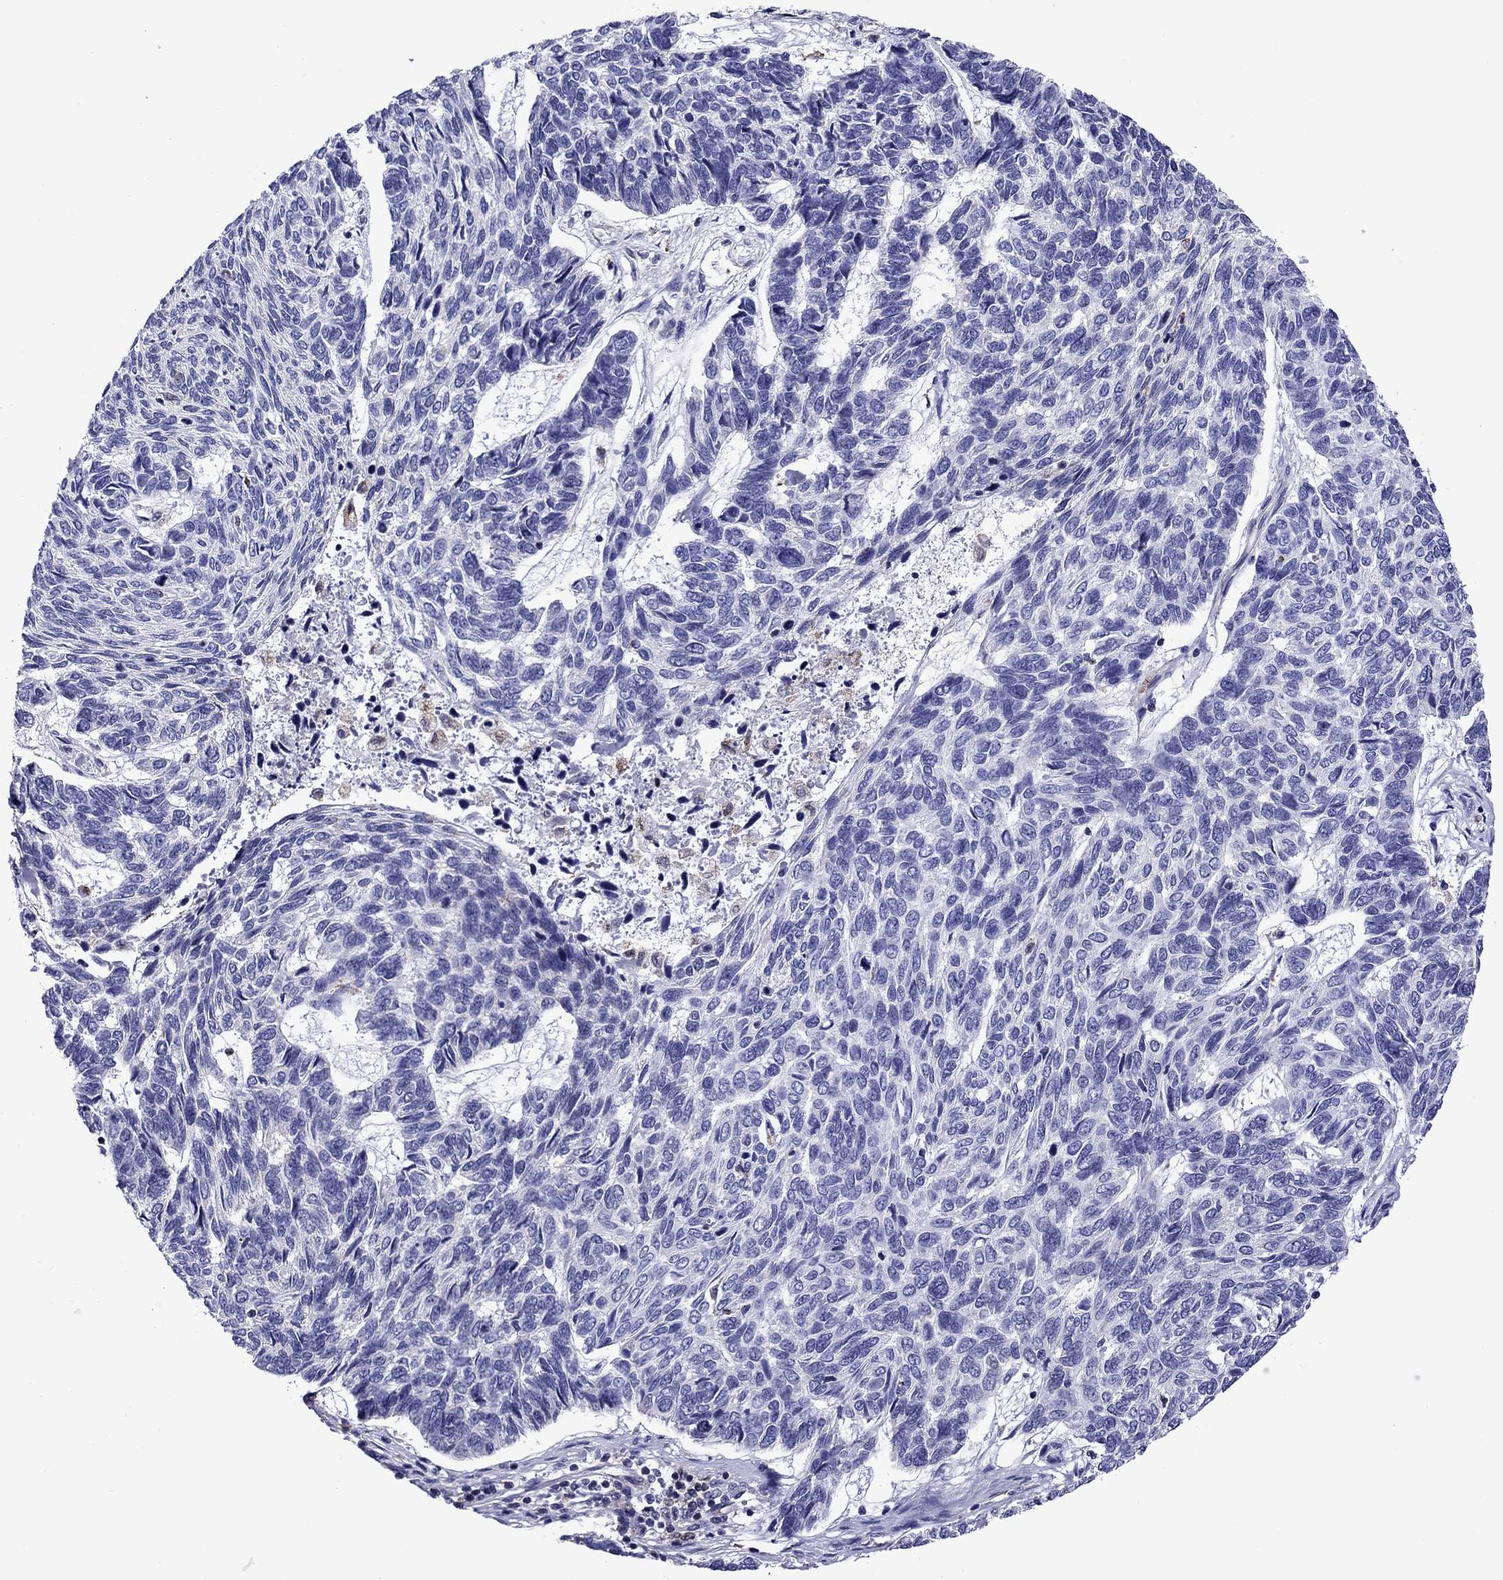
{"staining": {"intensity": "negative", "quantity": "none", "location": "none"}, "tissue": "skin cancer", "cell_type": "Tumor cells", "image_type": "cancer", "snomed": [{"axis": "morphology", "description": "Basal cell carcinoma"}, {"axis": "topography", "description": "Skin"}], "caption": "DAB (3,3'-diaminobenzidine) immunohistochemical staining of human skin cancer reveals no significant expression in tumor cells.", "gene": "SCG2", "patient": {"sex": "female", "age": 65}}